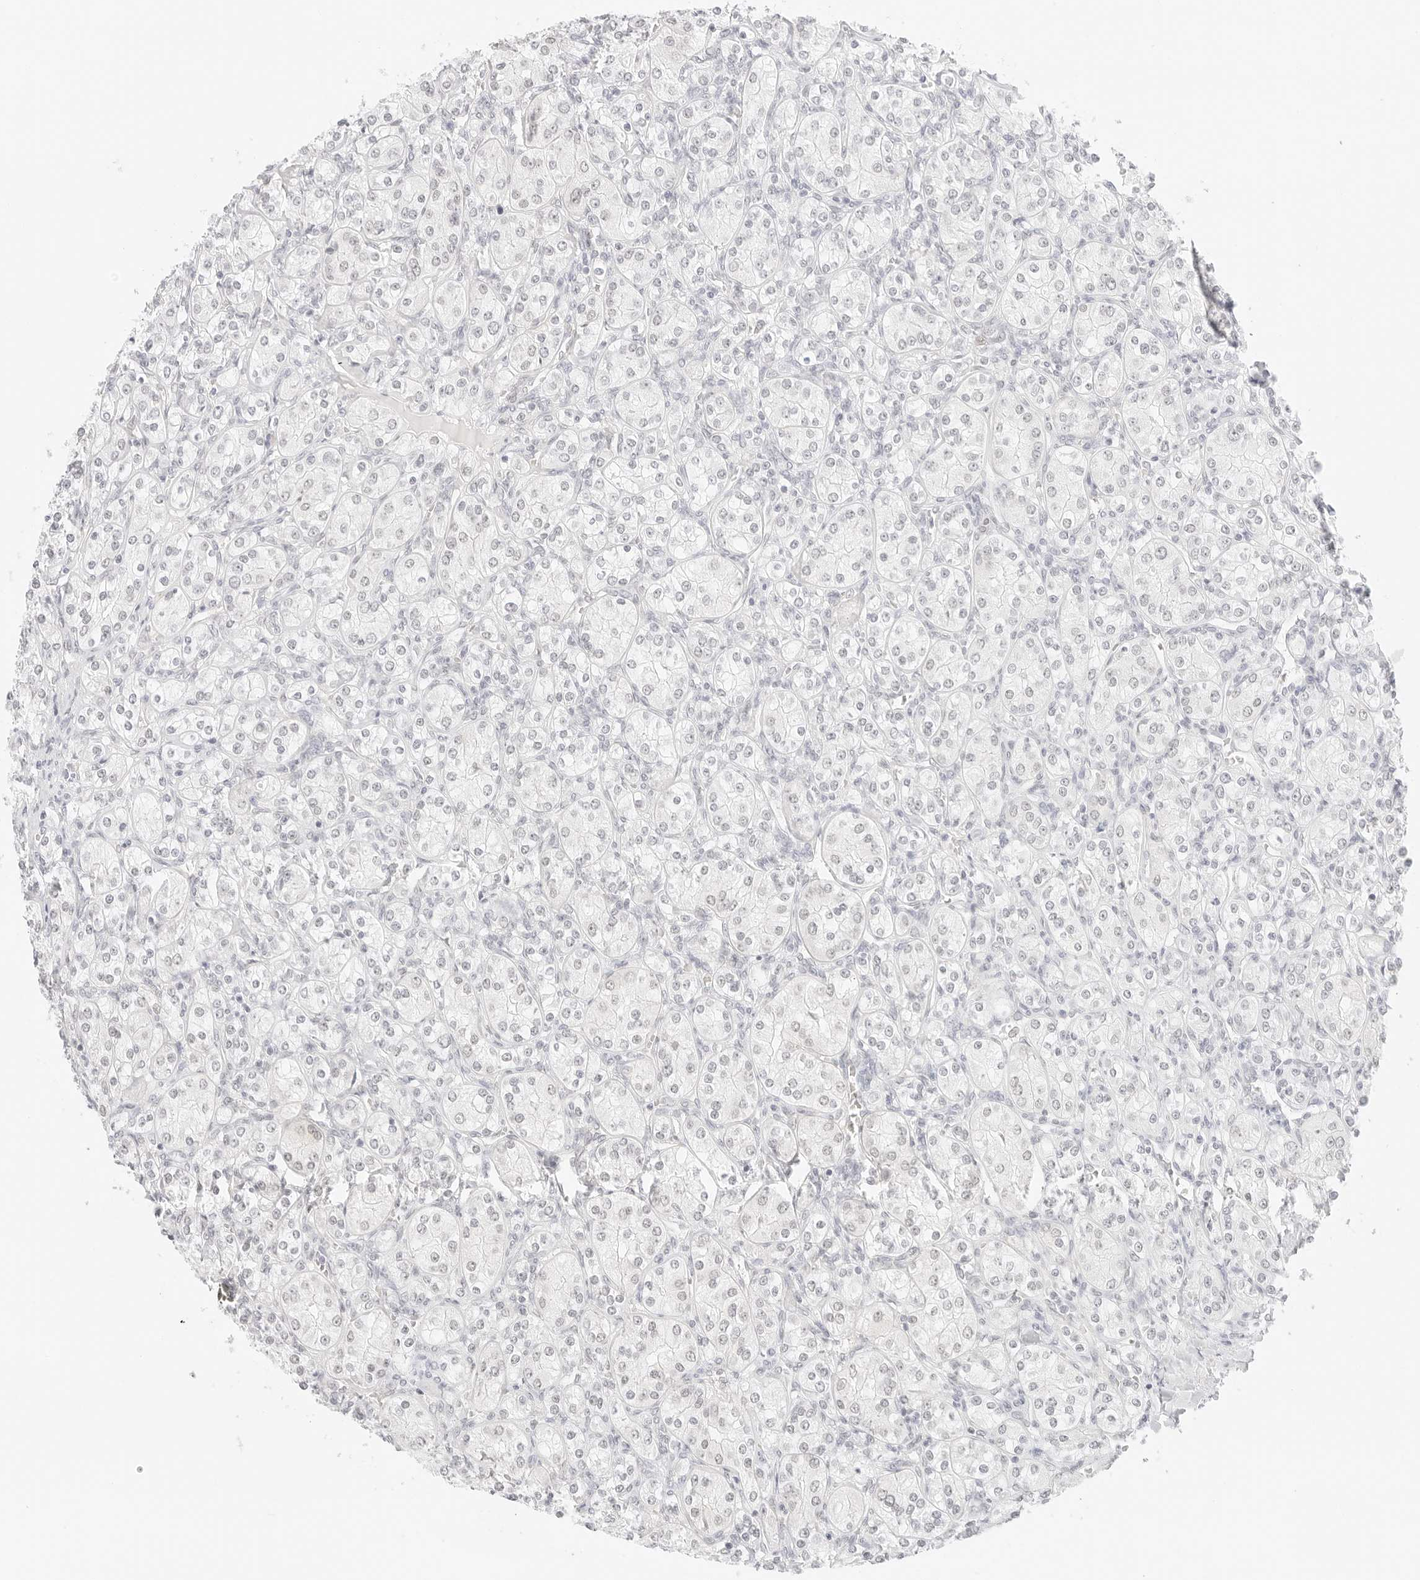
{"staining": {"intensity": "negative", "quantity": "none", "location": "none"}, "tissue": "renal cancer", "cell_type": "Tumor cells", "image_type": "cancer", "snomed": [{"axis": "morphology", "description": "Adenocarcinoma, NOS"}, {"axis": "topography", "description": "Kidney"}], "caption": "Photomicrograph shows no protein staining in tumor cells of renal cancer (adenocarcinoma) tissue.", "gene": "ITGA6", "patient": {"sex": "male", "age": 77}}